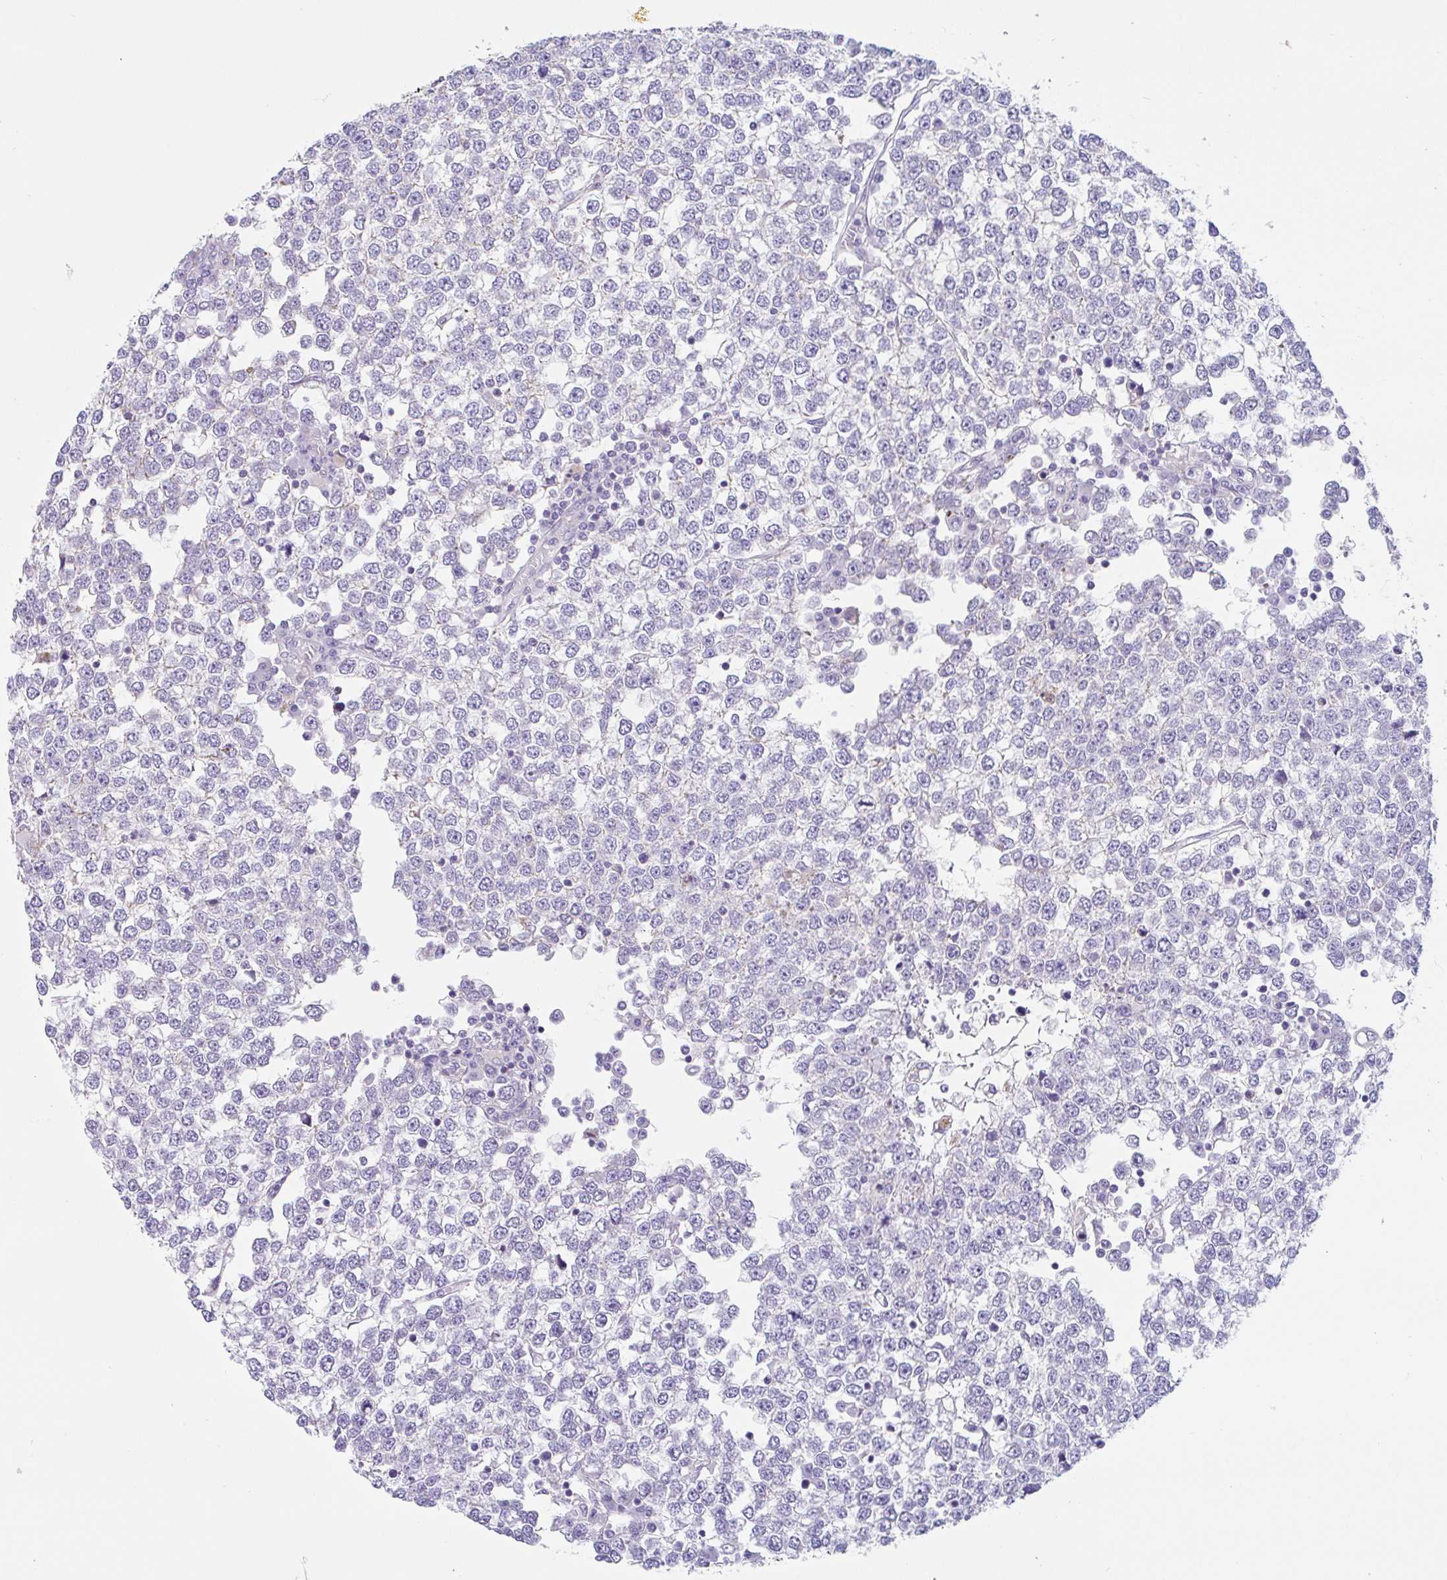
{"staining": {"intensity": "negative", "quantity": "none", "location": "none"}, "tissue": "testis cancer", "cell_type": "Tumor cells", "image_type": "cancer", "snomed": [{"axis": "morphology", "description": "Seminoma, NOS"}, {"axis": "topography", "description": "Testis"}], "caption": "This is a micrograph of immunohistochemistry (IHC) staining of seminoma (testis), which shows no staining in tumor cells.", "gene": "LENG9", "patient": {"sex": "male", "age": 65}}